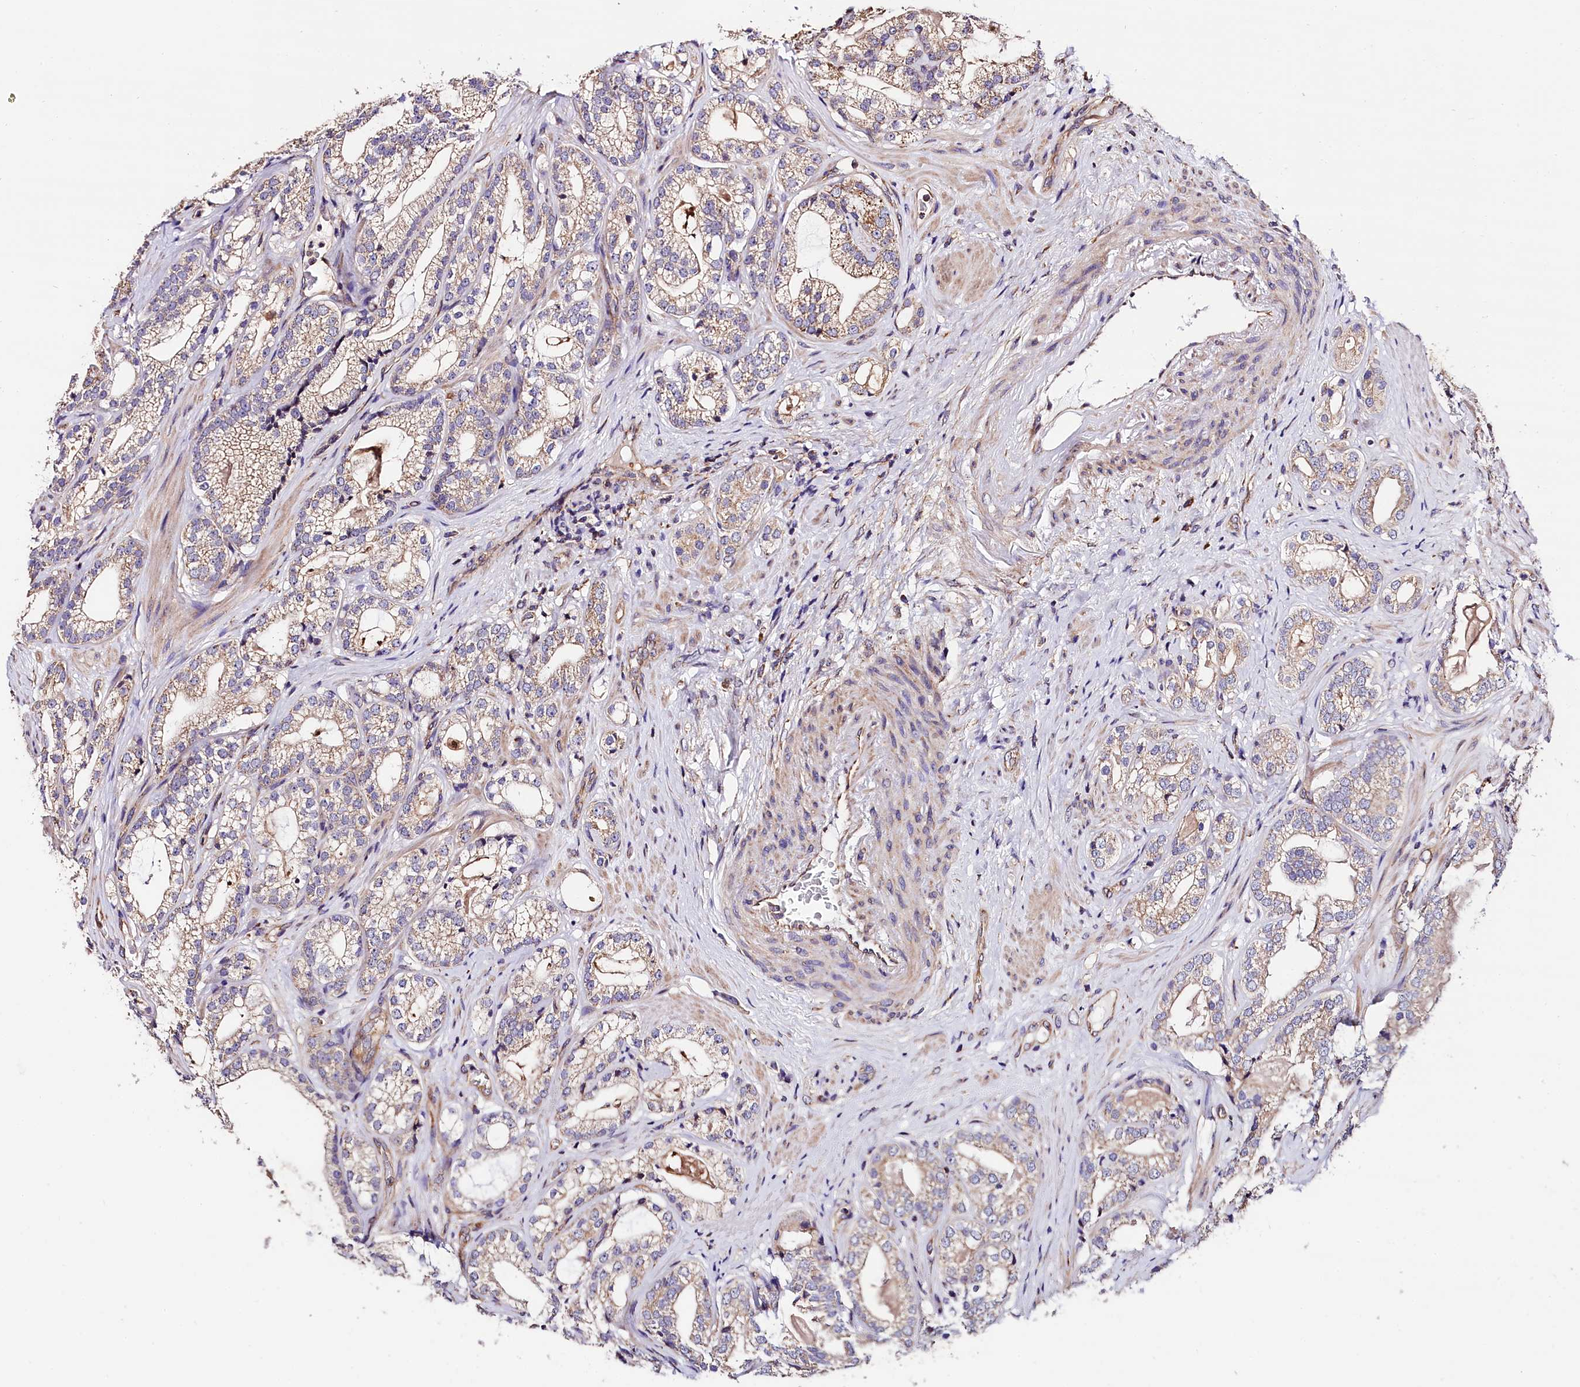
{"staining": {"intensity": "weak", "quantity": "25%-75%", "location": "cytoplasmic/membranous"}, "tissue": "prostate cancer", "cell_type": "Tumor cells", "image_type": "cancer", "snomed": [{"axis": "morphology", "description": "Adenocarcinoma, High grade"}, {"axis": "topography", "description": "Prostate"}], "caption": "A photomicrograph showing weak cytoplasmic/membranous staining in about 25%-75% of tumor cells in prostate cancer, as visualized by brown immunohistochemical staining.", "gene": "ACAA2", "patient": {"sex": "male", "age": 60}}